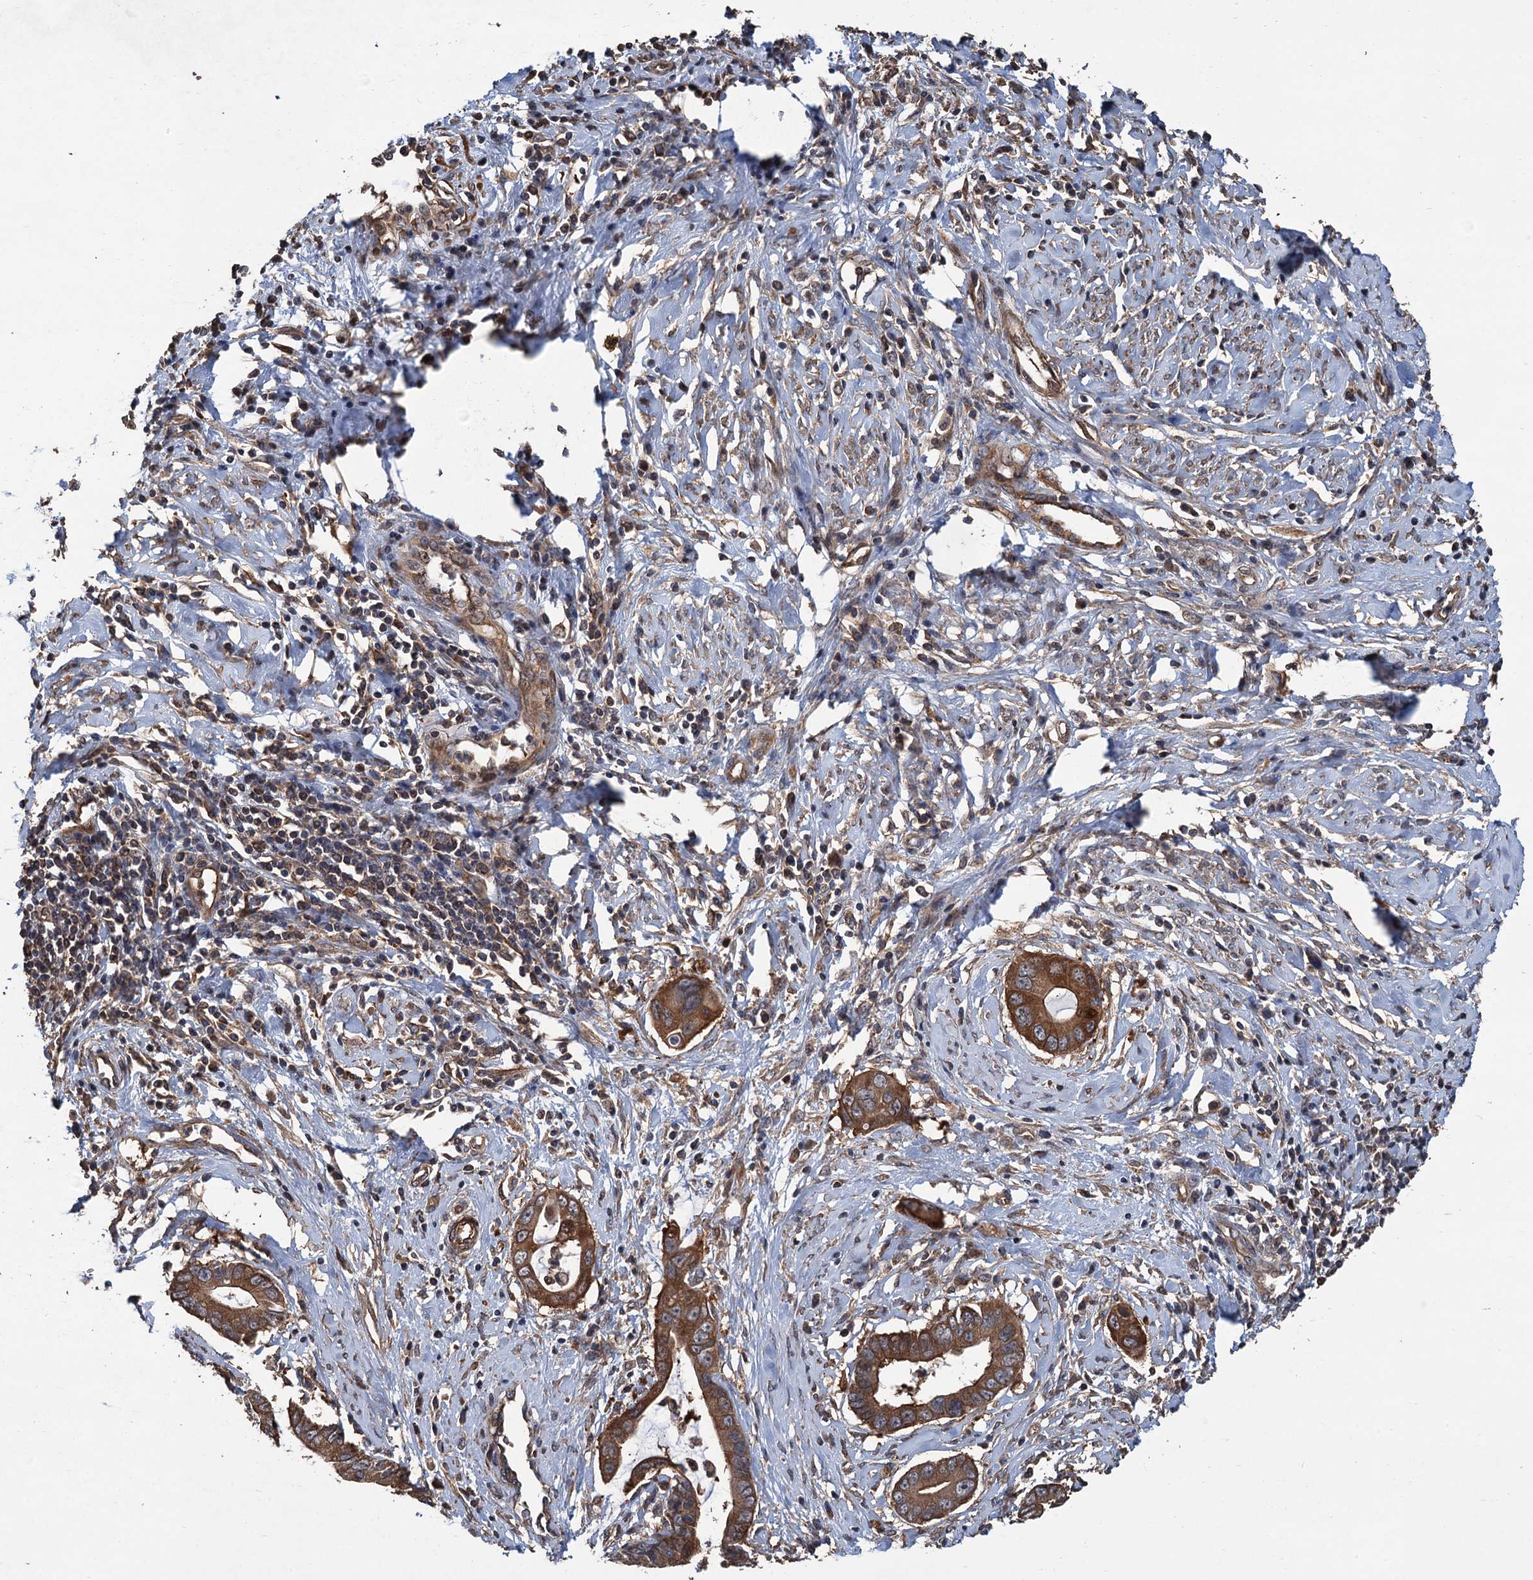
{"staining": {"intensity": "moderate", "quantity": ">75%", "location": "cytoplasmic/membranous"}, "tissue": "cervical cancer", "cell_type": "Tumor cells", "image_type": "cancer", "snomed": [{"axis": "morphology", "description": "Adenocarcinoma, NOS"}, {"axis": "topography", "description": "Cervix"}], "caption": "Immunohistochemistry of cervical adenocarcinoma reveals medium levels of moderate cytoplasmic/membranous staining in approximately >75% of tumor cells.", "gene": "PPP4R1", "patient": {"sex": "female", "age": 44}}